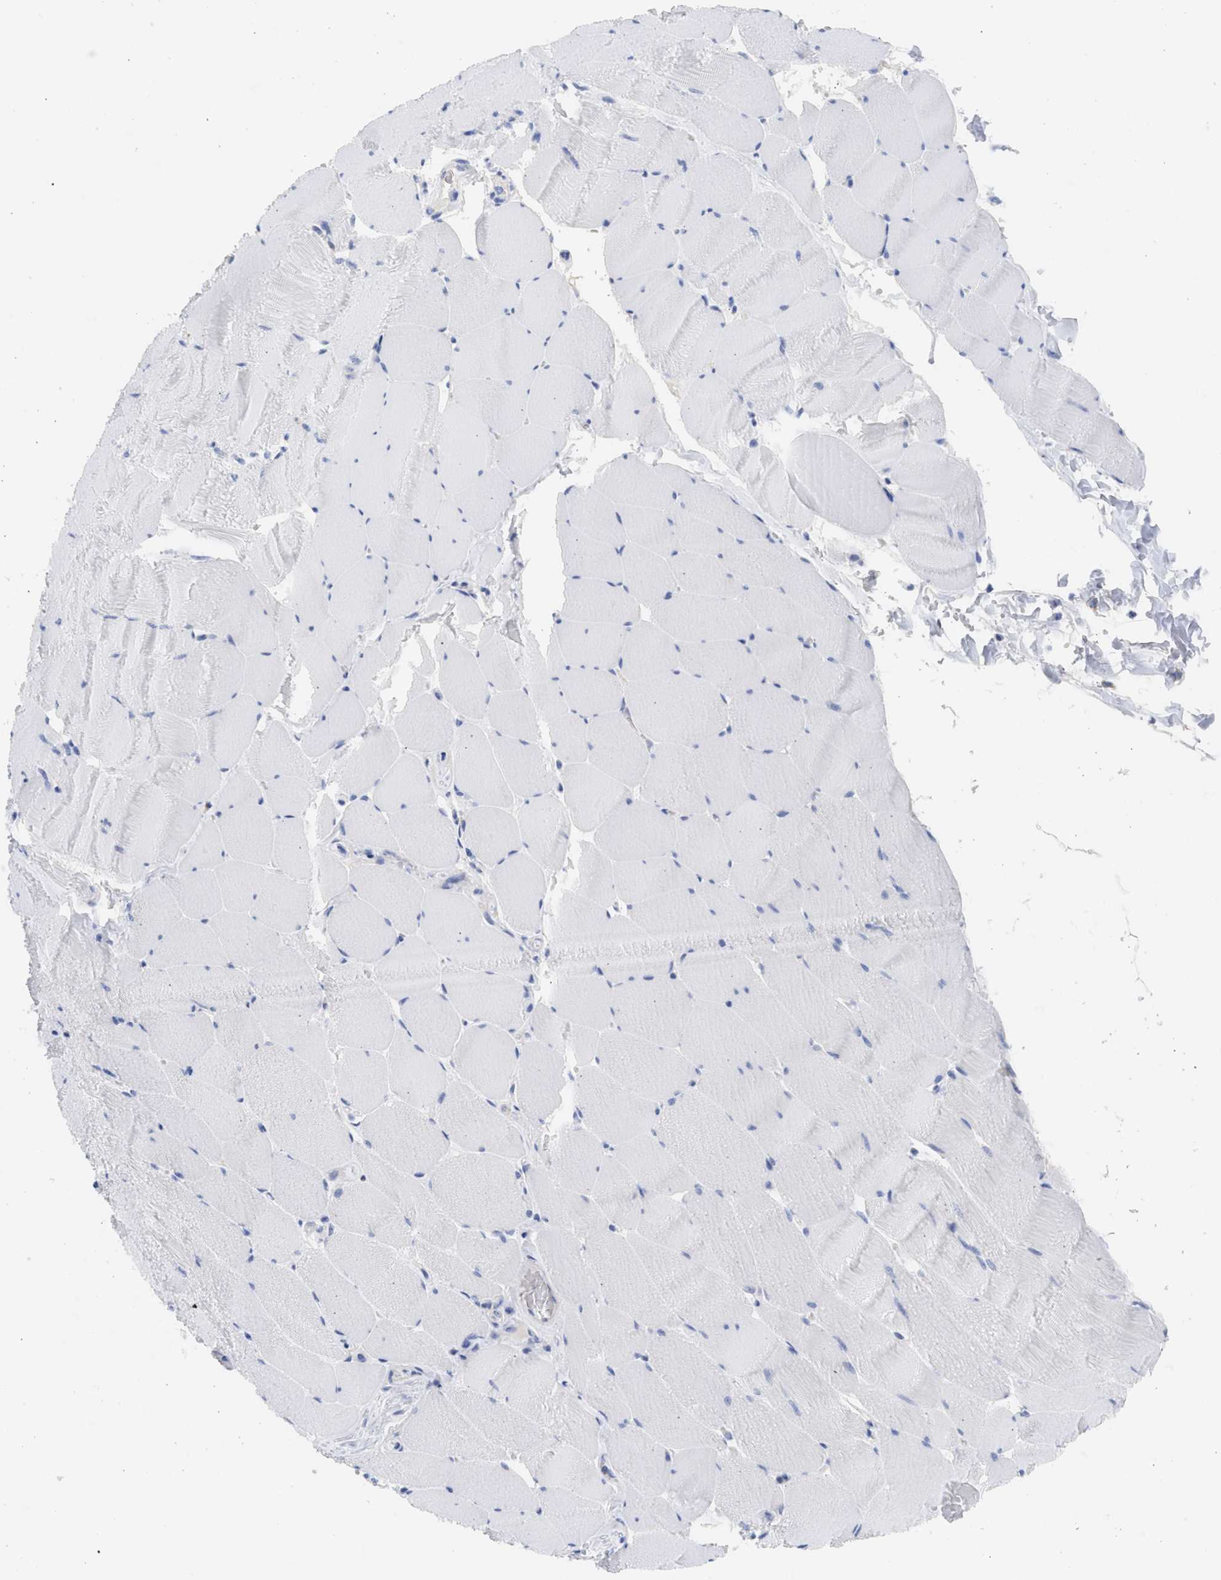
{"staining": {"intensity": "negative", "quantity": "none", "location": "none"}, "tissue": "skeletal muscle", "cell_type": "Myocytes", "image_type": "normal", "snomed": [{"axis": "morphology", "description": "Normal tissue, NOS"}, {"axis": "topography", "description": "Skeletal muscle"}], "caption": "This micrograph is of benign skeletal muscle stained with immunohistochemistry (IHC) to label a protein in brown with the nuclei are counter-stained blue. There is no expression in myocytes.", "gene": "SPATA3", "patient": {"sex": "male", "age": 62}}